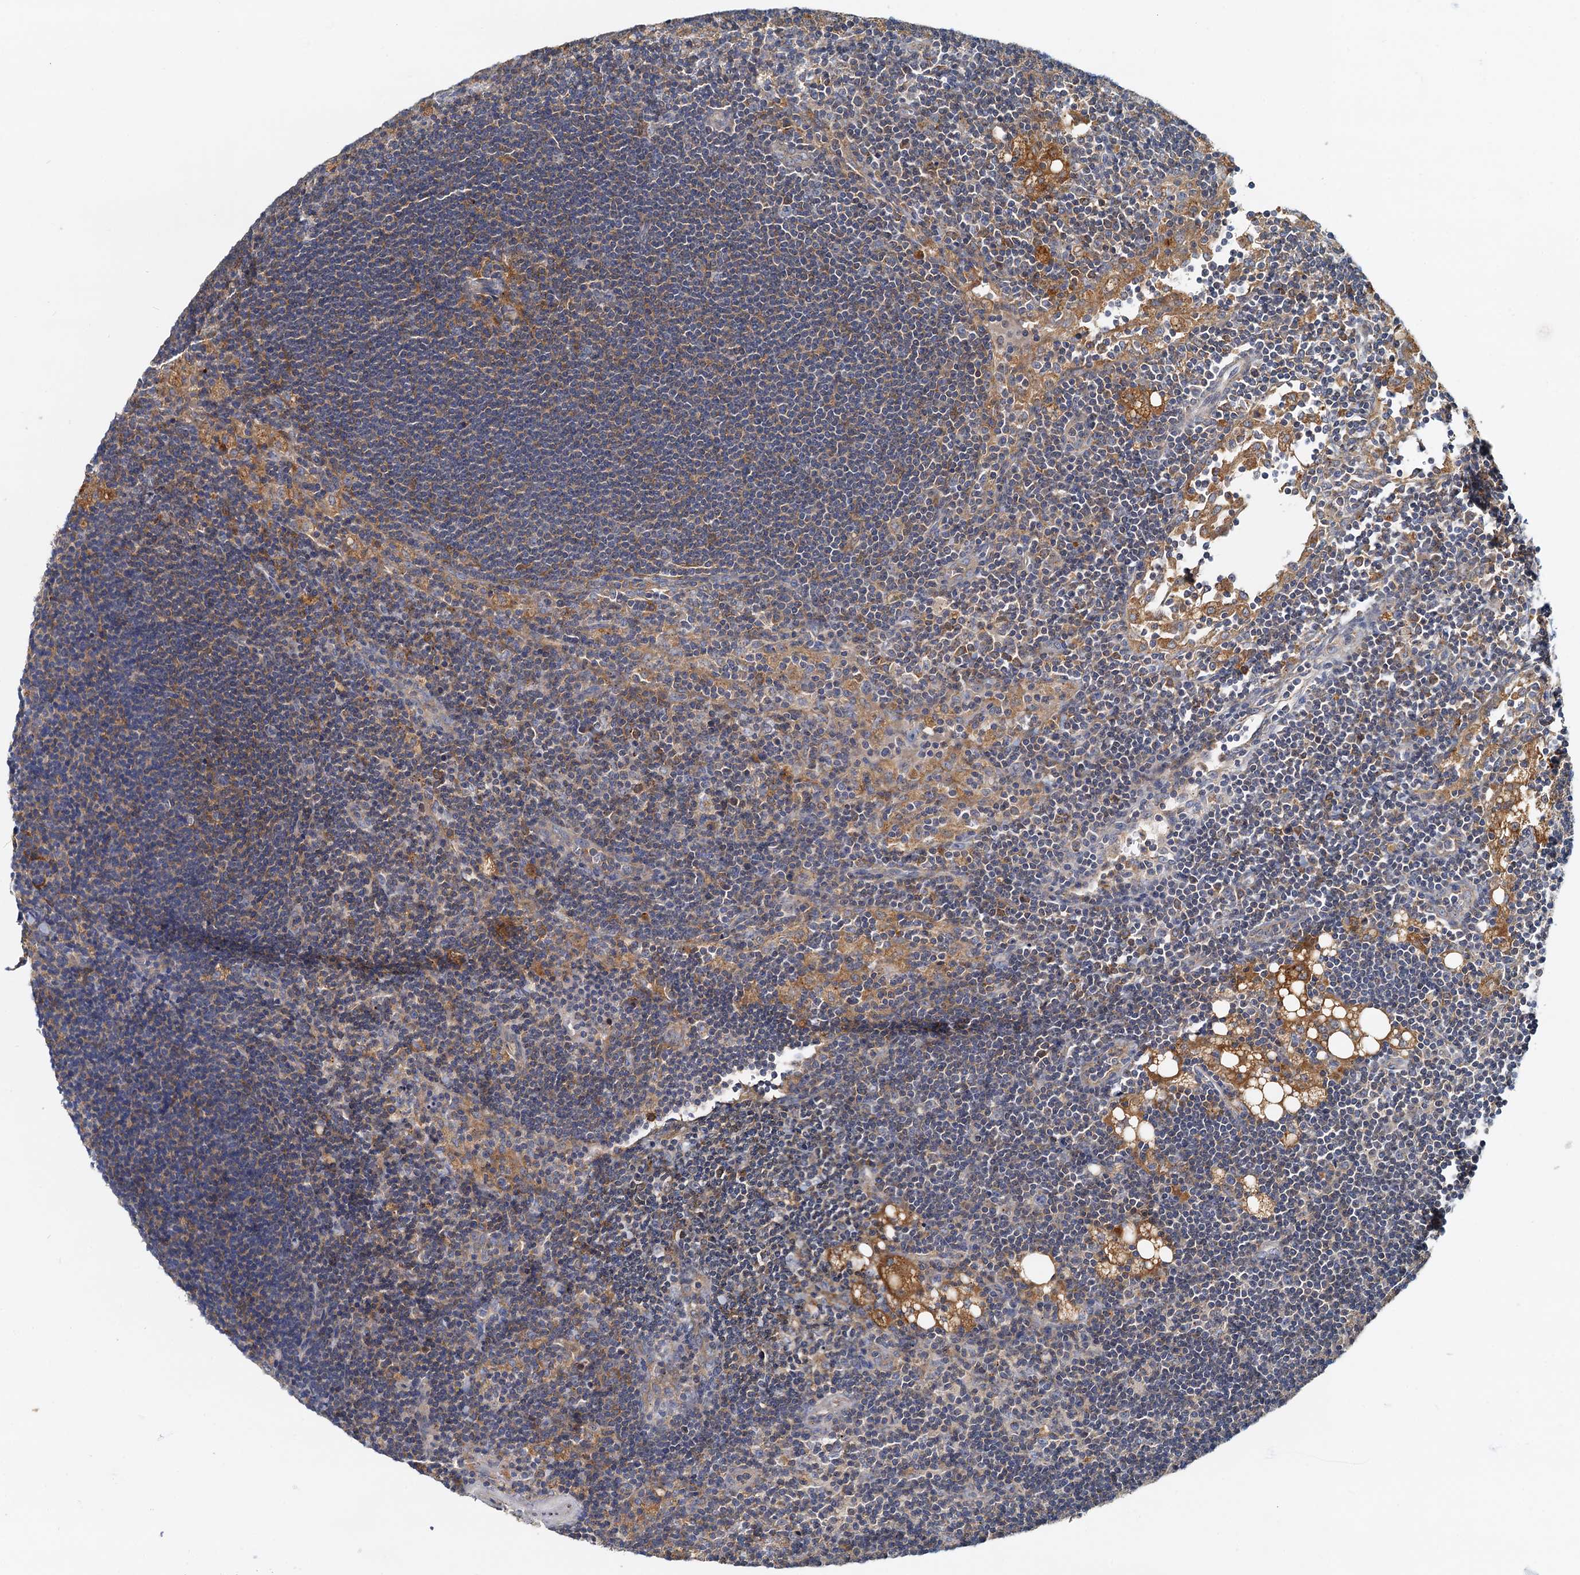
{"staining": {"intensity": "negative", "quantity": "none", "location": "none"}, "tissue": "lymph node", "cell_type": "Germinal center cells", "image_type": "normal", "snomed": [{"axis": "morphology", "description": "Normal tissue, NOS"}, {"axis": "topography", "description": "Lymph node"}], "caption": "Immunohistochemical staining of benign human lymph node exhibits no significant expression in germinal center cells.", "gene": "TOLLIP", "patient": {"sex": "male", "age": 24}}